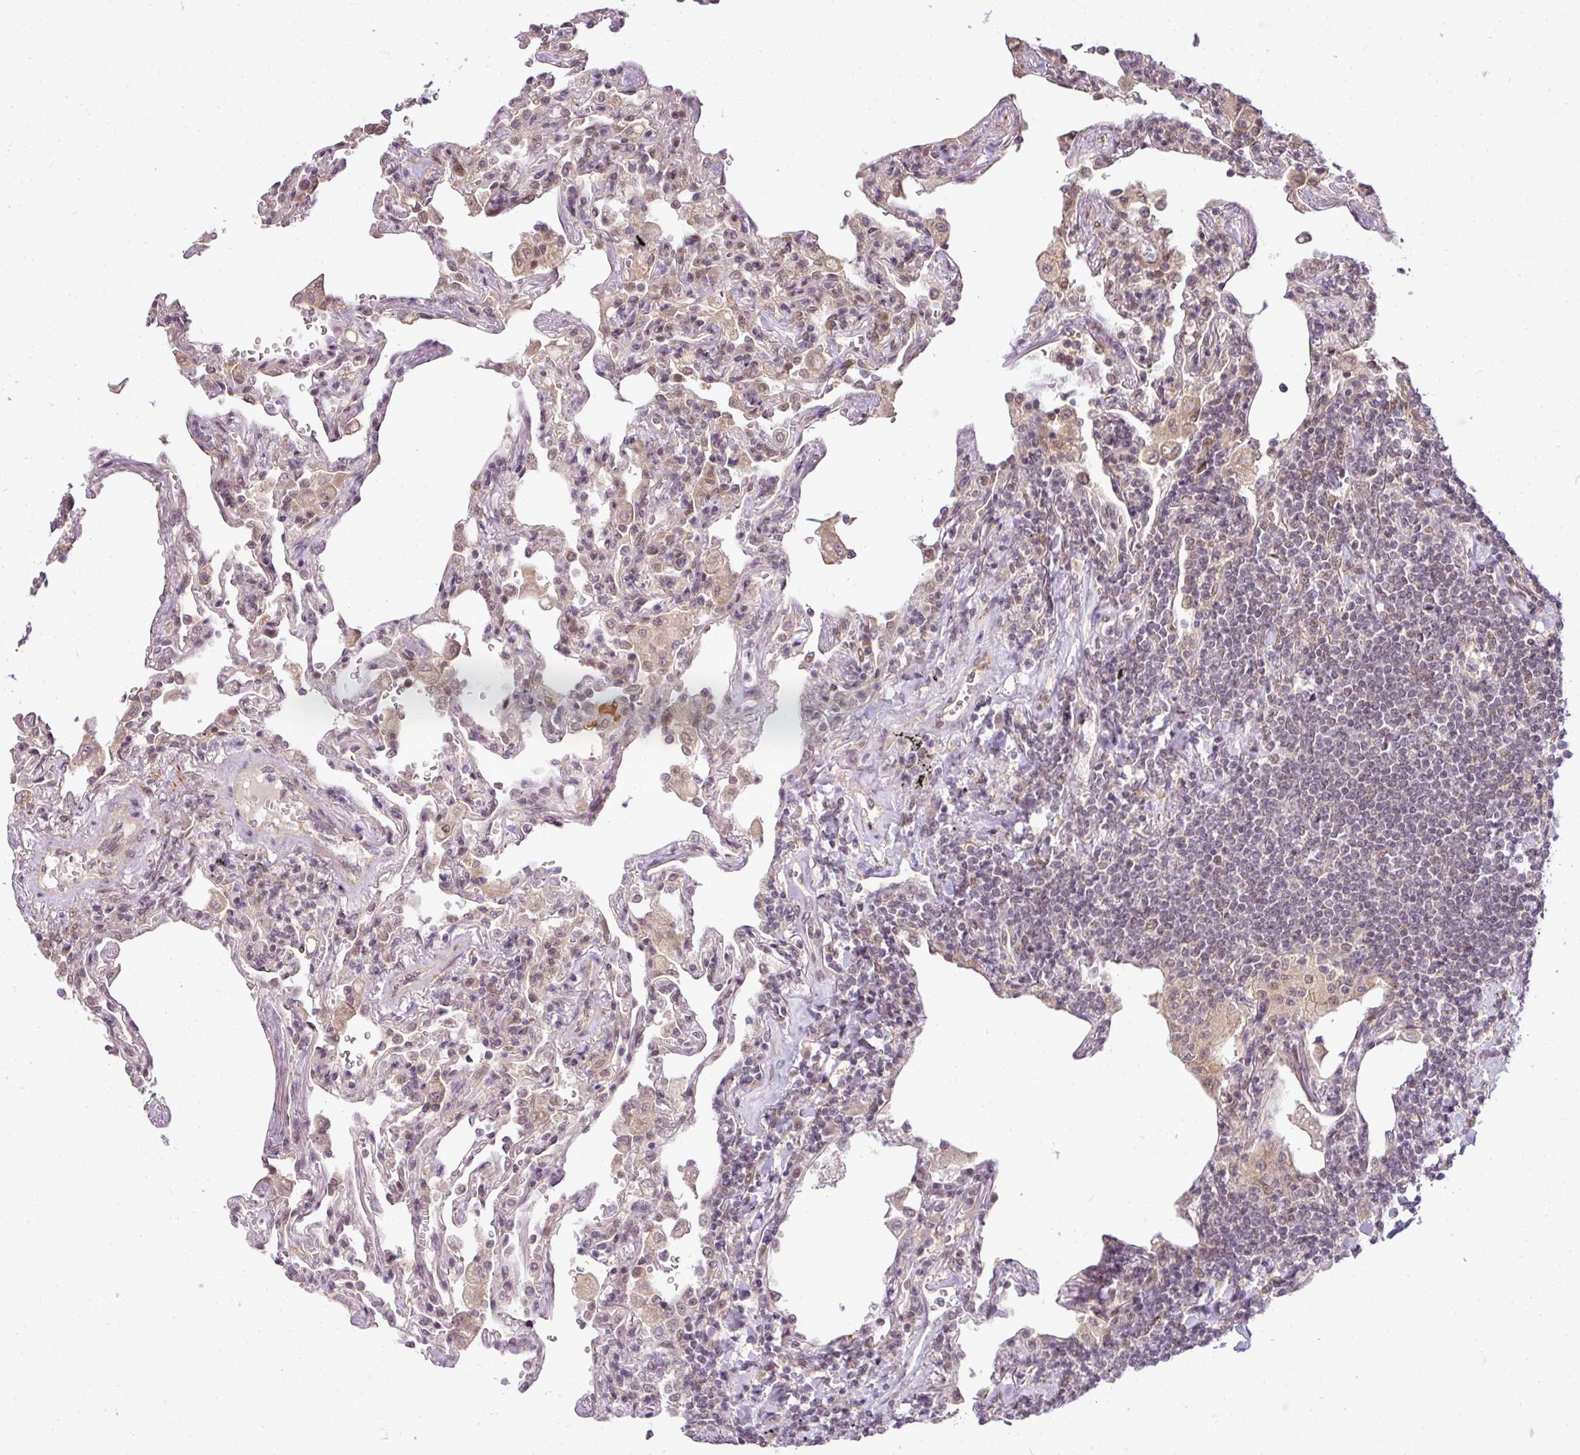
{"staining": {"intensity": "negative", "quantity": "none", "location": "none"}, "tissue": "lymphoma", "cell_type": "Tumor cells", "image_type": "cancer", "snomed": [{"axis": "morphology", "description": "Malignant lymphoma, non-Hodgkin's type, Low grade"}, {"axis": "topography", "description": "Lung"}], "caption": "IHC image of lymphoma stained for a protein (brown), which displays no positivity in tumor cells. (DAB (3,3'-diaminobenzidine) IHC, high magnification).", "gene": "C1orf226", "patient": {"sex": "female", "age": 71}}